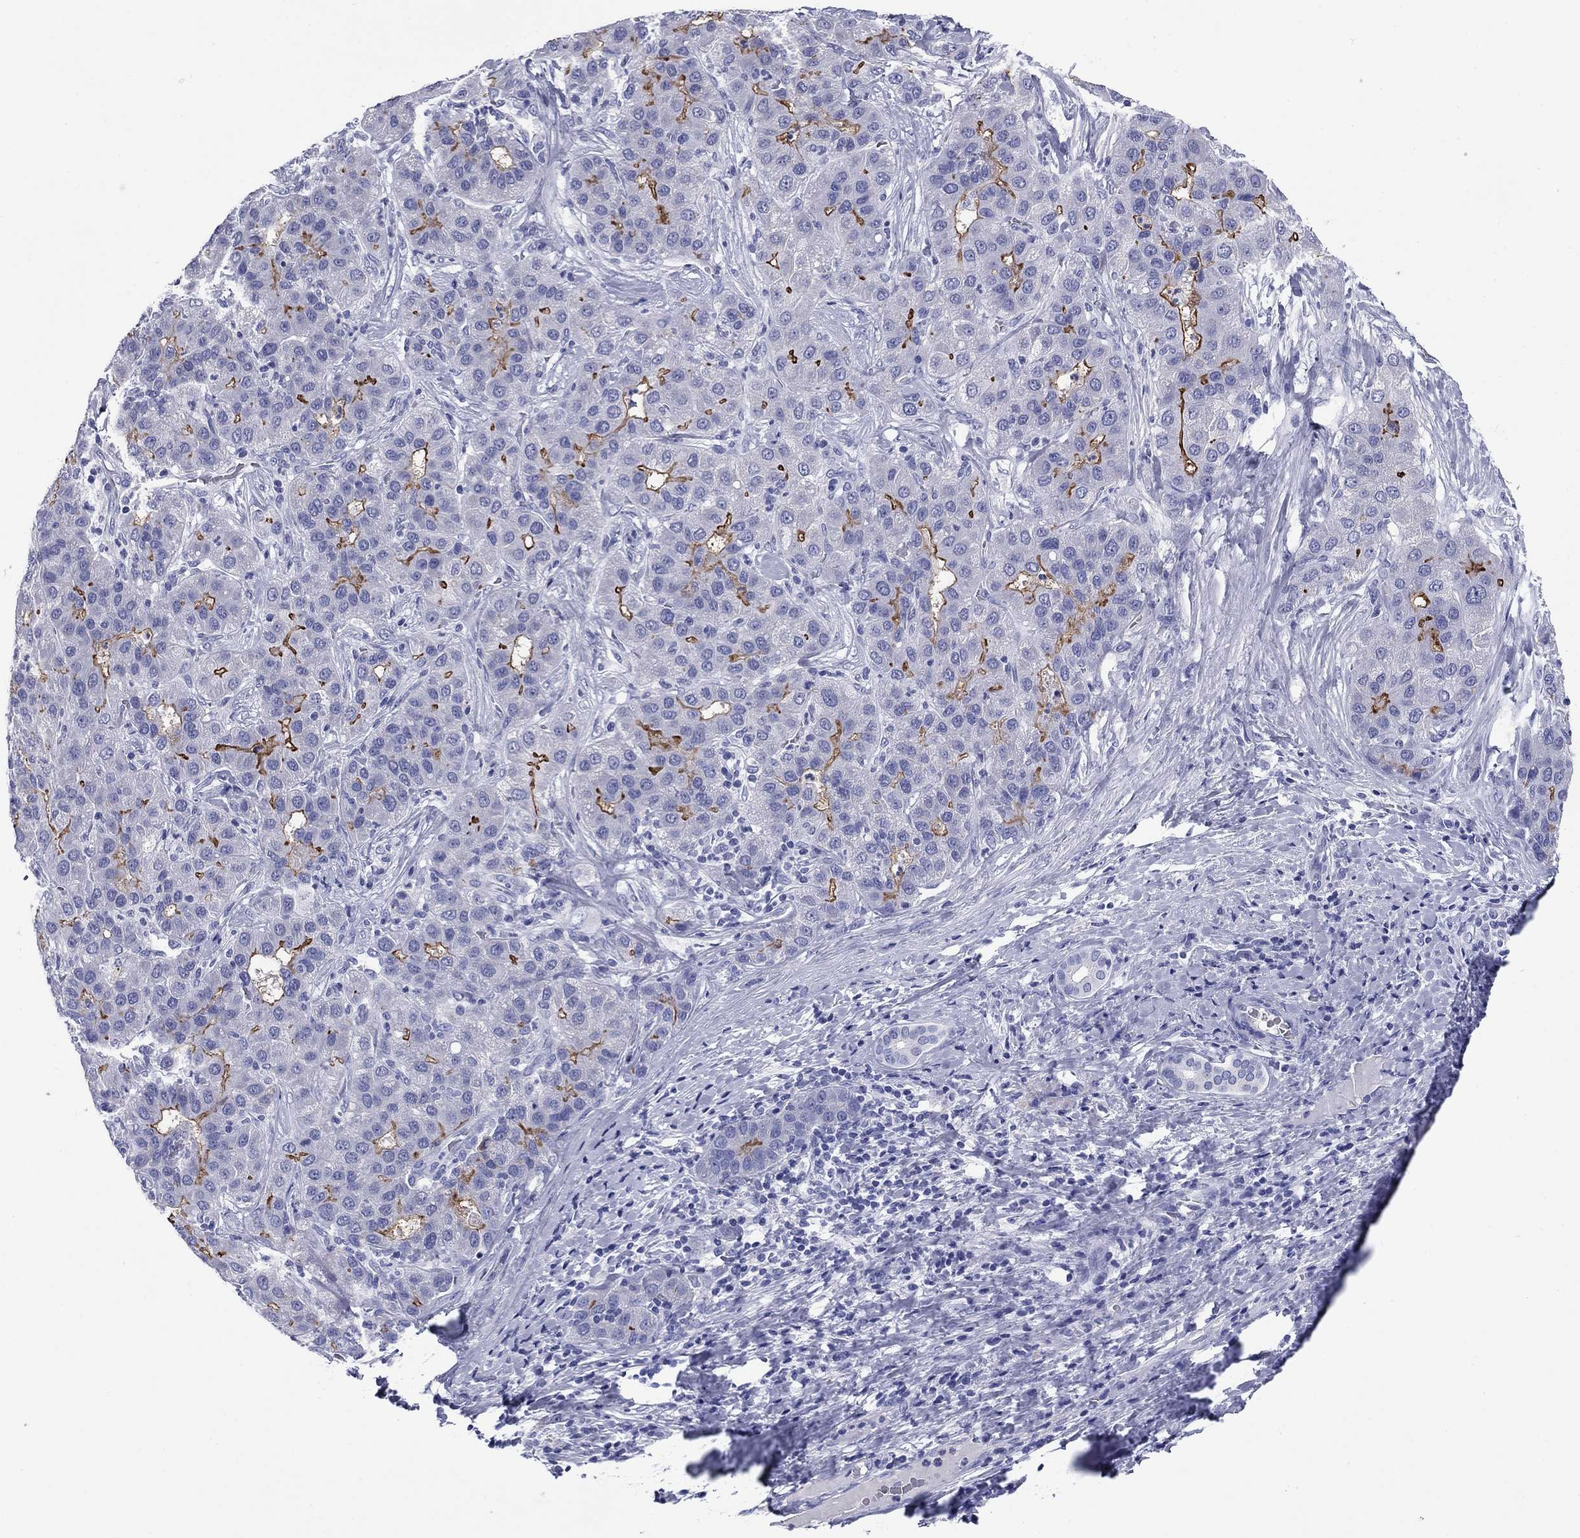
{"staining": {"intensity": "strong", "quantity": "<25%", "location": "cytoplasmic/membranous"}, "tissue": "liver cancer", "cell_type": "Tumor cells", "image_type": "cancer", "snomed": [{"axis": "morphology", "description": "Carcinoma, Hepatocellular, NOS"}, {"axis": "topography", "description": "Liver"}], "caption": "Liver cancer (hepatocellular carcinoma) stained with a protein marker reveals strong staining in tumor cells.", "gene": "ABCC2", "patient": {"sex": "male", "age": 65}}